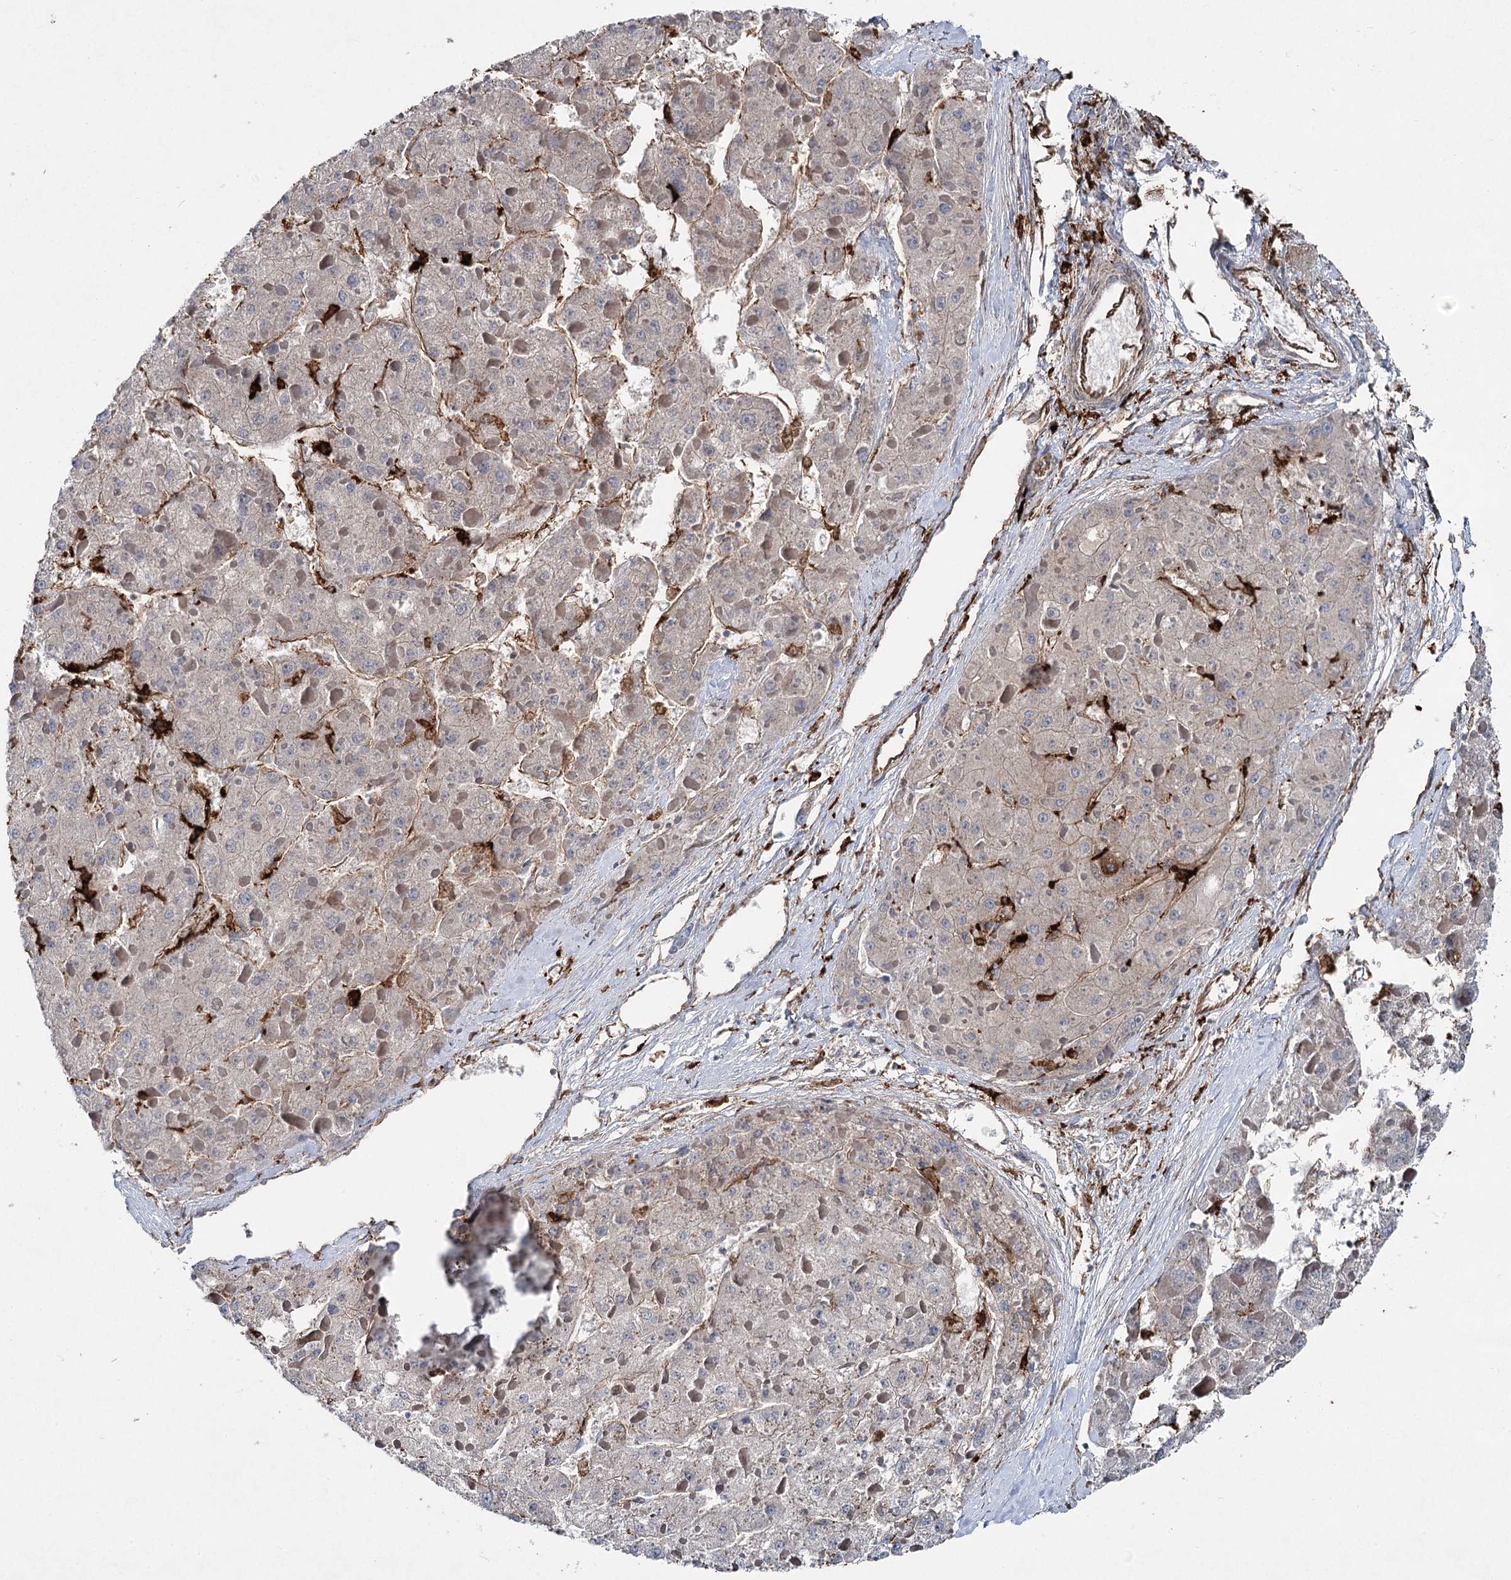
{"staining": {"intensity": "negative", "quantity": "none", "location": "none"}, "tissue": "liver cancer", "cell_type": "Tumor cells", "image_type": "cancer", "snomed": [{"axis": "morphology", "description": "Carcinoma, Hepatocellular, NOS"}, {"axis": "topography", "description": "Liver"}], "caption": "Protein analysis of hepatocellular carcinoma (liver) shows no significant expression in tumor cells.", "gene": "CLEC4M", "patient": {"sex": "female", "age": 73}}